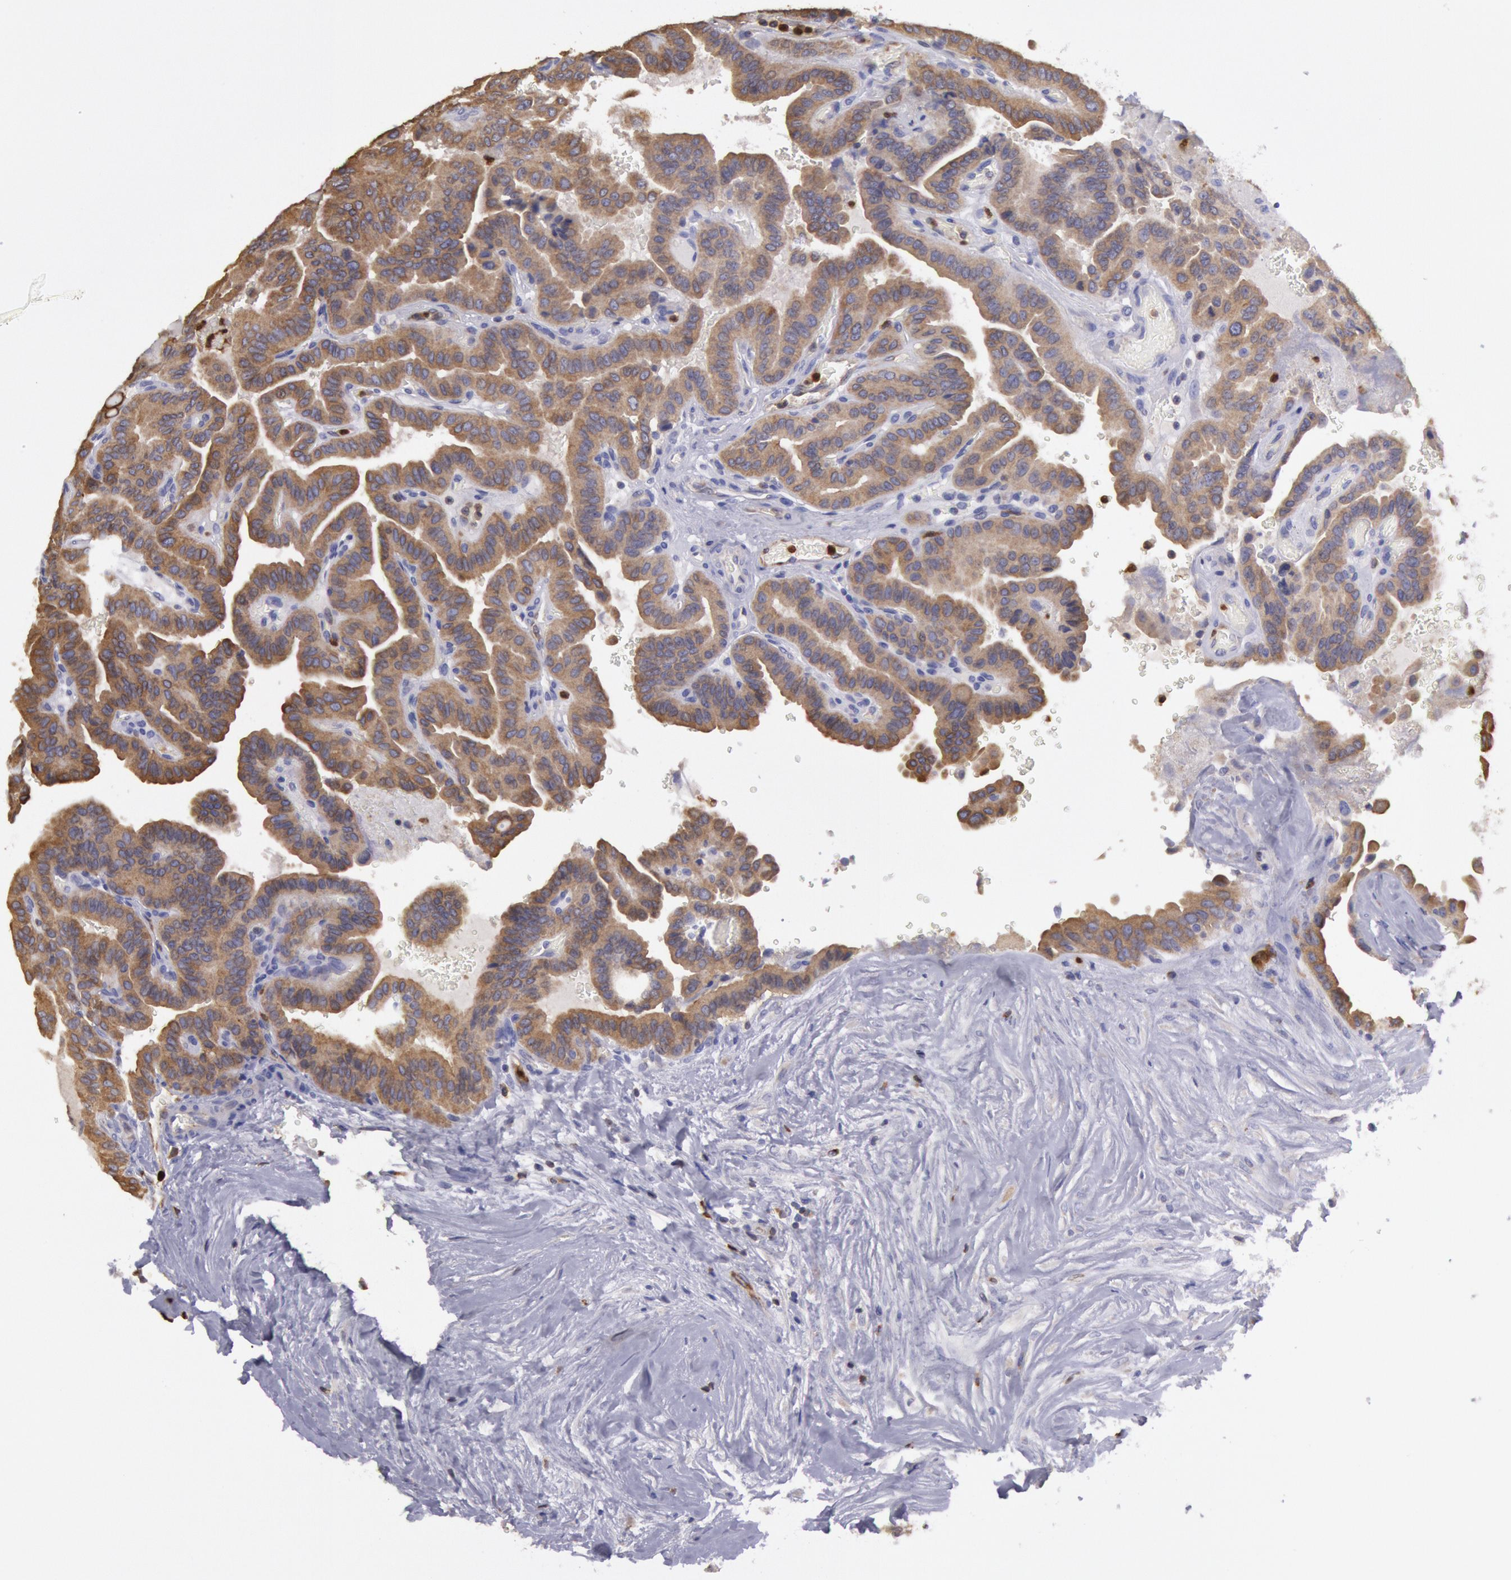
{"staining": {"intensity": "moderate", "quantity": ">75%", "location": "cytoplasmic/membranous"}, "tissue": "thyroid cancer", "cell_type": "Tumor cells", "image_type": "cancer", "snomed": [{"axis": "morphology", "description": "Papillary adenocarcinoma, NOS"}, {"axis": "topography", "description": "Thyroid gland"}], "caption": "Papillary adenocarcinoma (thyroid) tissue displays moderate cytoplasmic/membranous expression in approximately >75% of tumor cells", "gene": "RAB27A", "patient": {"sex": "male", "age": 87}}